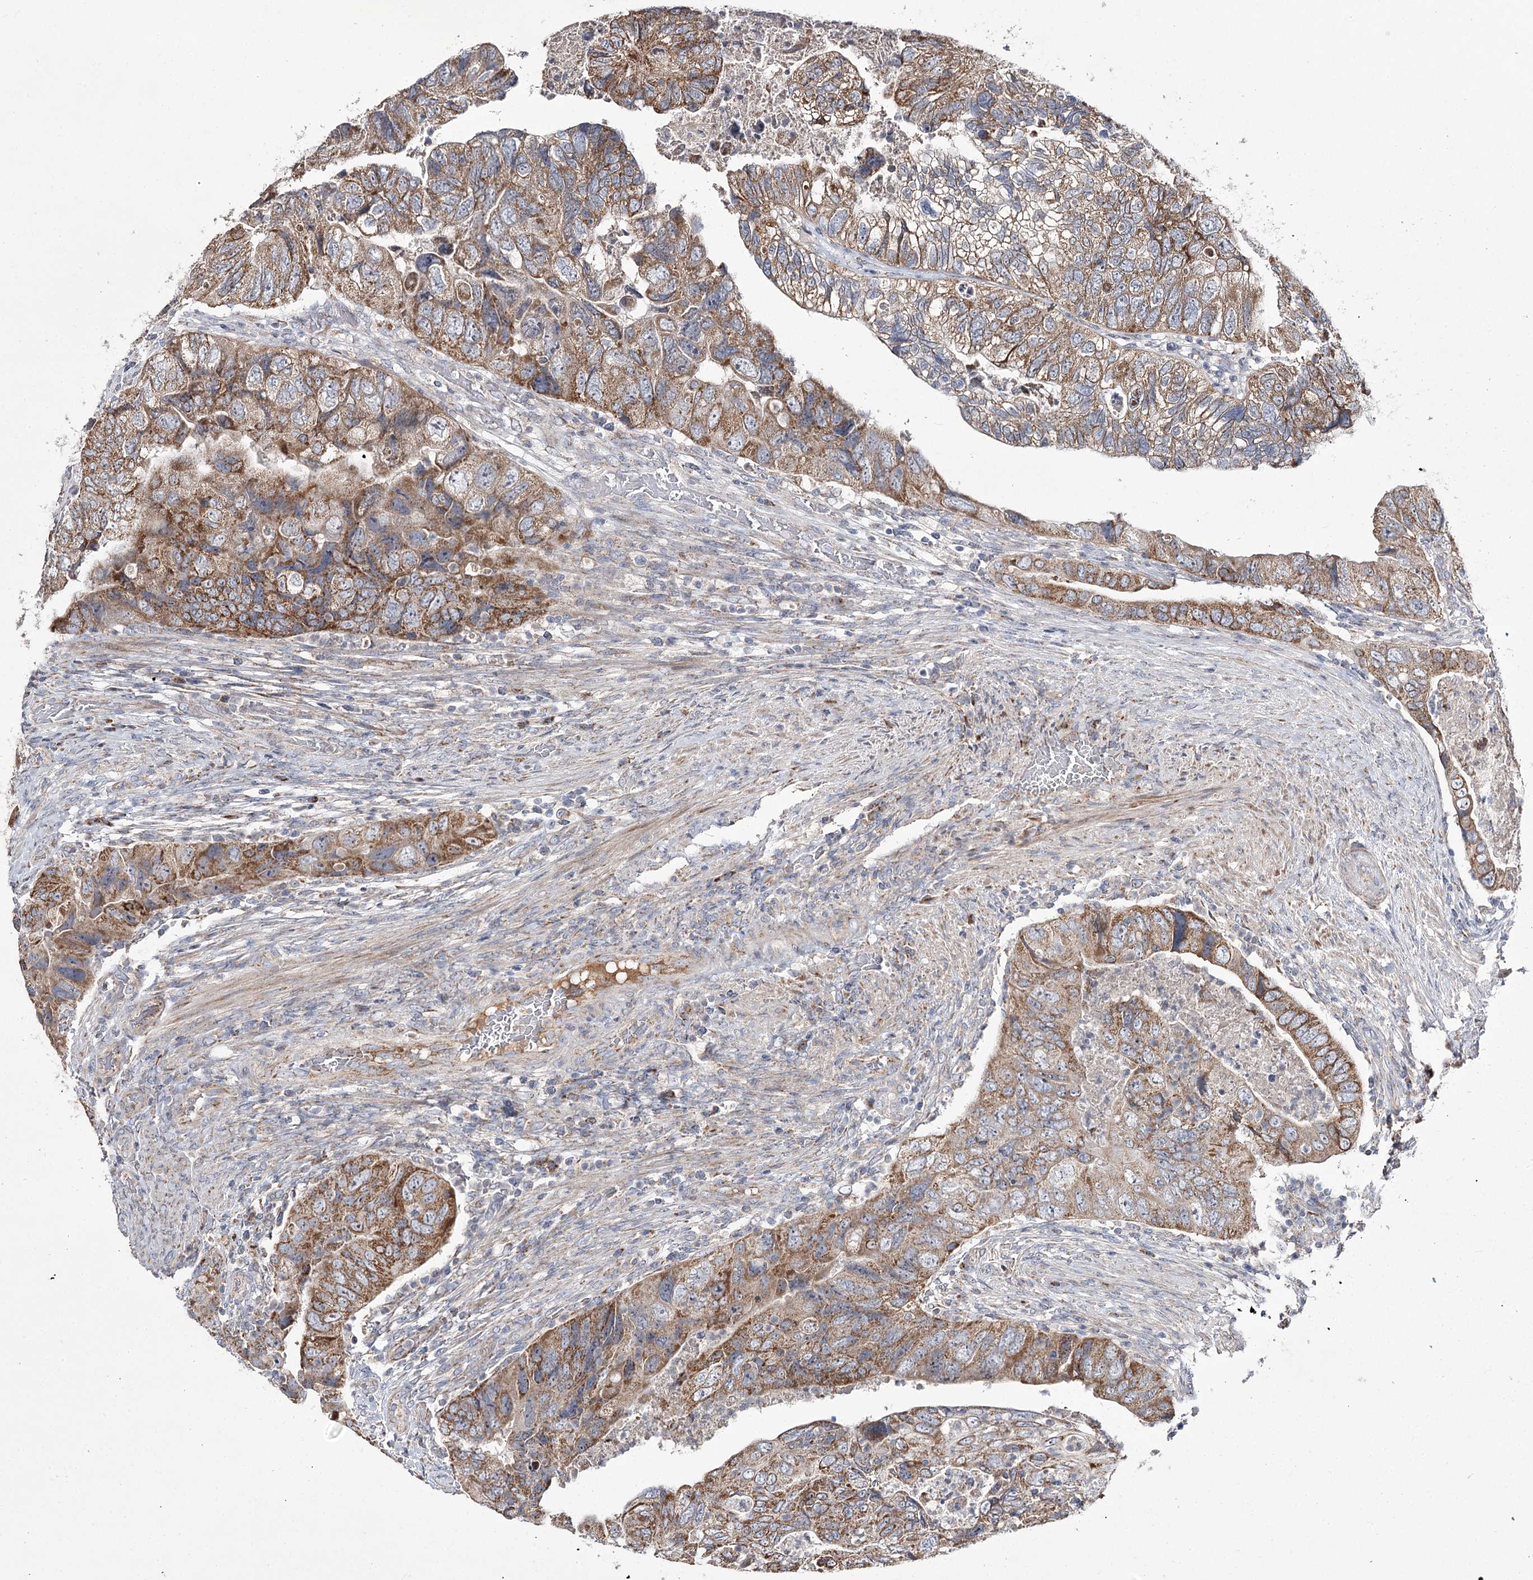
{"staining": {"intensity": "moderate", "quantity": ">75%", "location": "cytoplasmic/membranous"}, "tissue": "colorectal cancer", "cell_type": "Tumor cells", "image_type": "cancer", "snomed": [{"axis": "morphology", "description": "Adenocarcinoma, NOS"}, {"axis": "topography", "description": "Rectum"}], "caption": "Adenocarcinoma (colorectal) stained for a protein (brown) exhibits moderate cytoplasmic/membranous positive staining in about >75% of tumor cells.", "gene": "NADK2", "patient": {"sex": "male", "age": 63}}